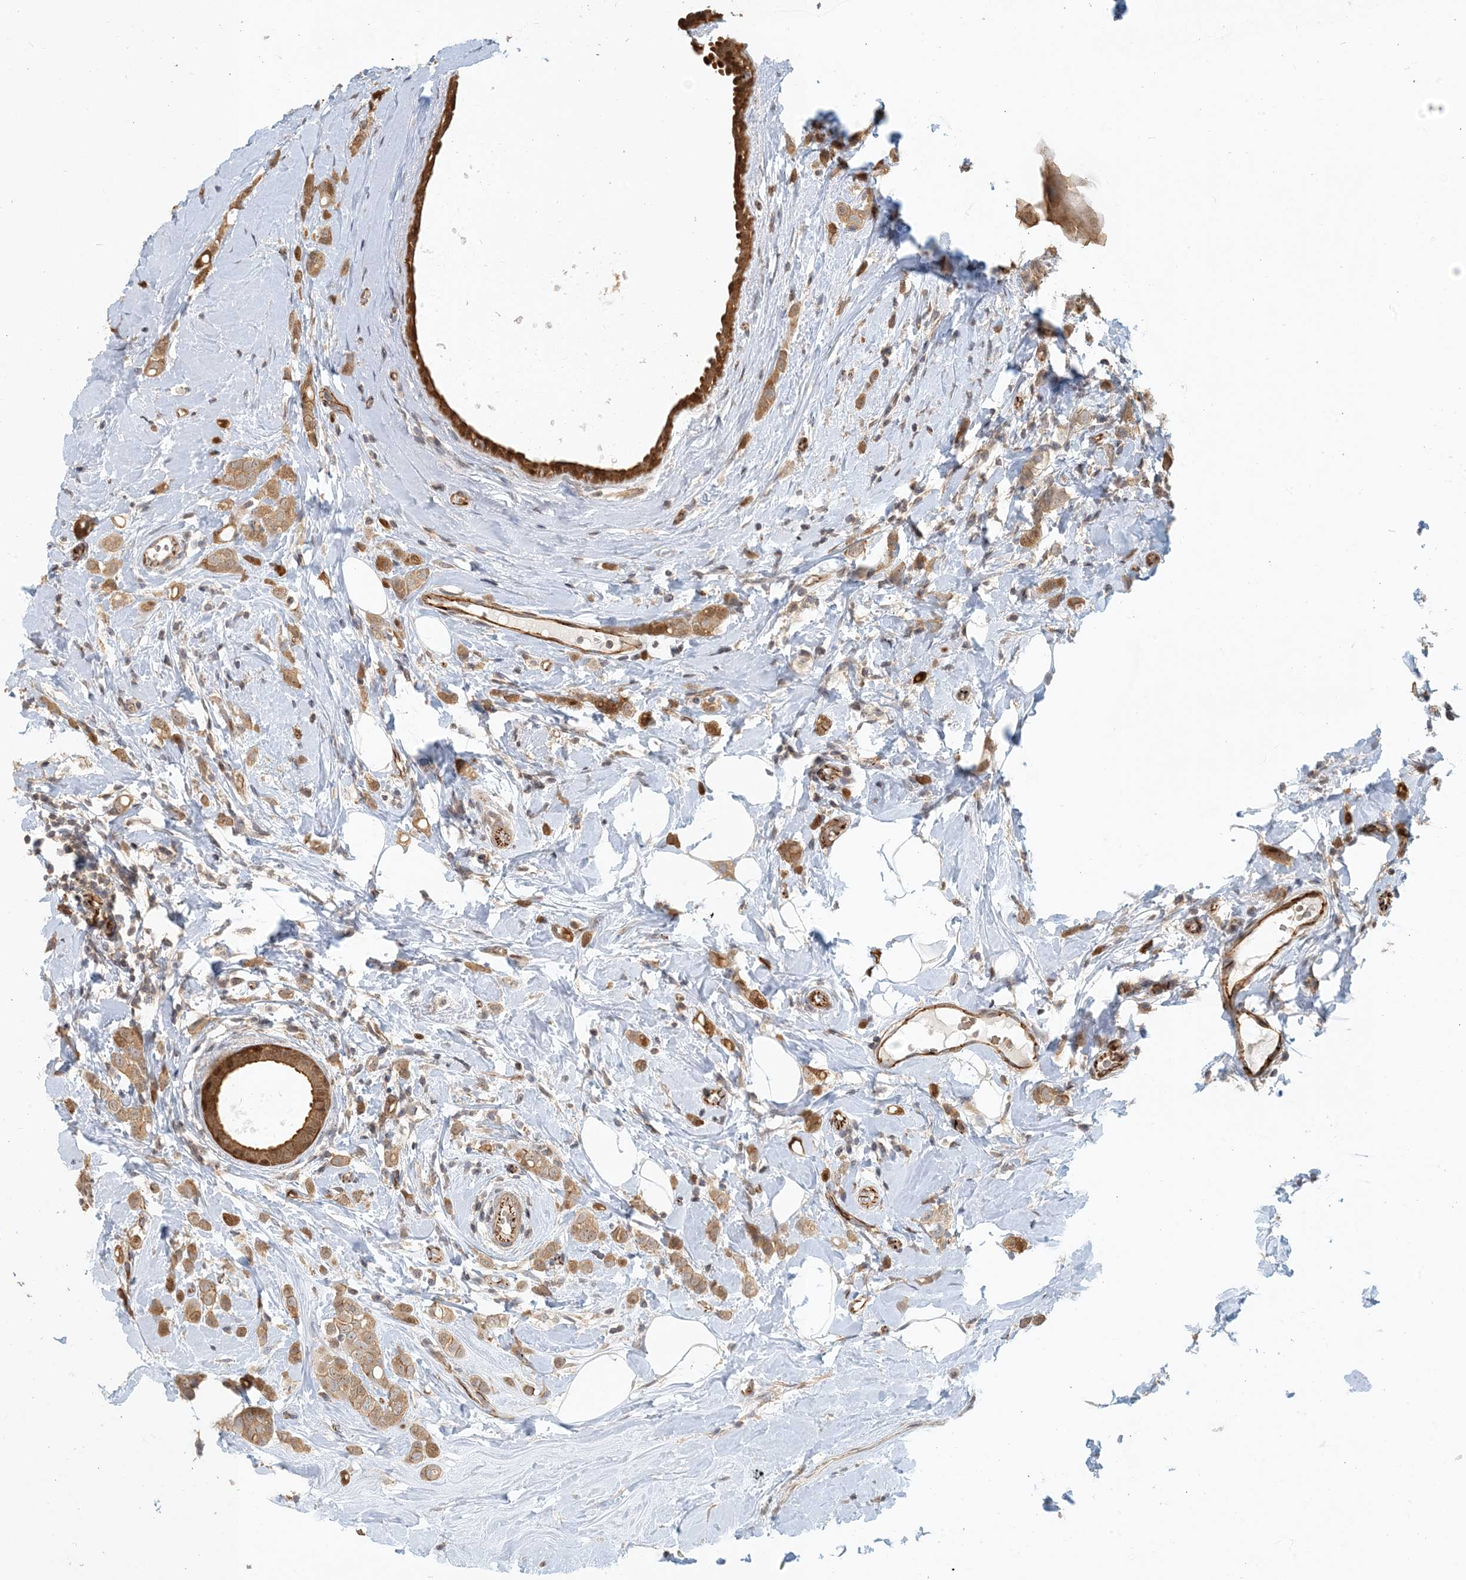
{"staining": {"intensity": "moderate", "quantity": ">75%", "location": "cytoplasmic/membranous"}, "tissue": "breast cancer", "cell_type": "Tumor cells", "image_type": "cancer", "snomed": [{"axis": "morphology", "description": "Lobular carcinoma"}, {"axis": "topography", "description": "Breast"}], "caption": "This photomicrograph reveals immunohistochemistry staining of human breast cancer, with medium moderate cytoplasmic/membranous positivity in about >75% of tumor cells.", "gene": "MAPKBP1", "patient": {"sex": "female", "age": 47}}